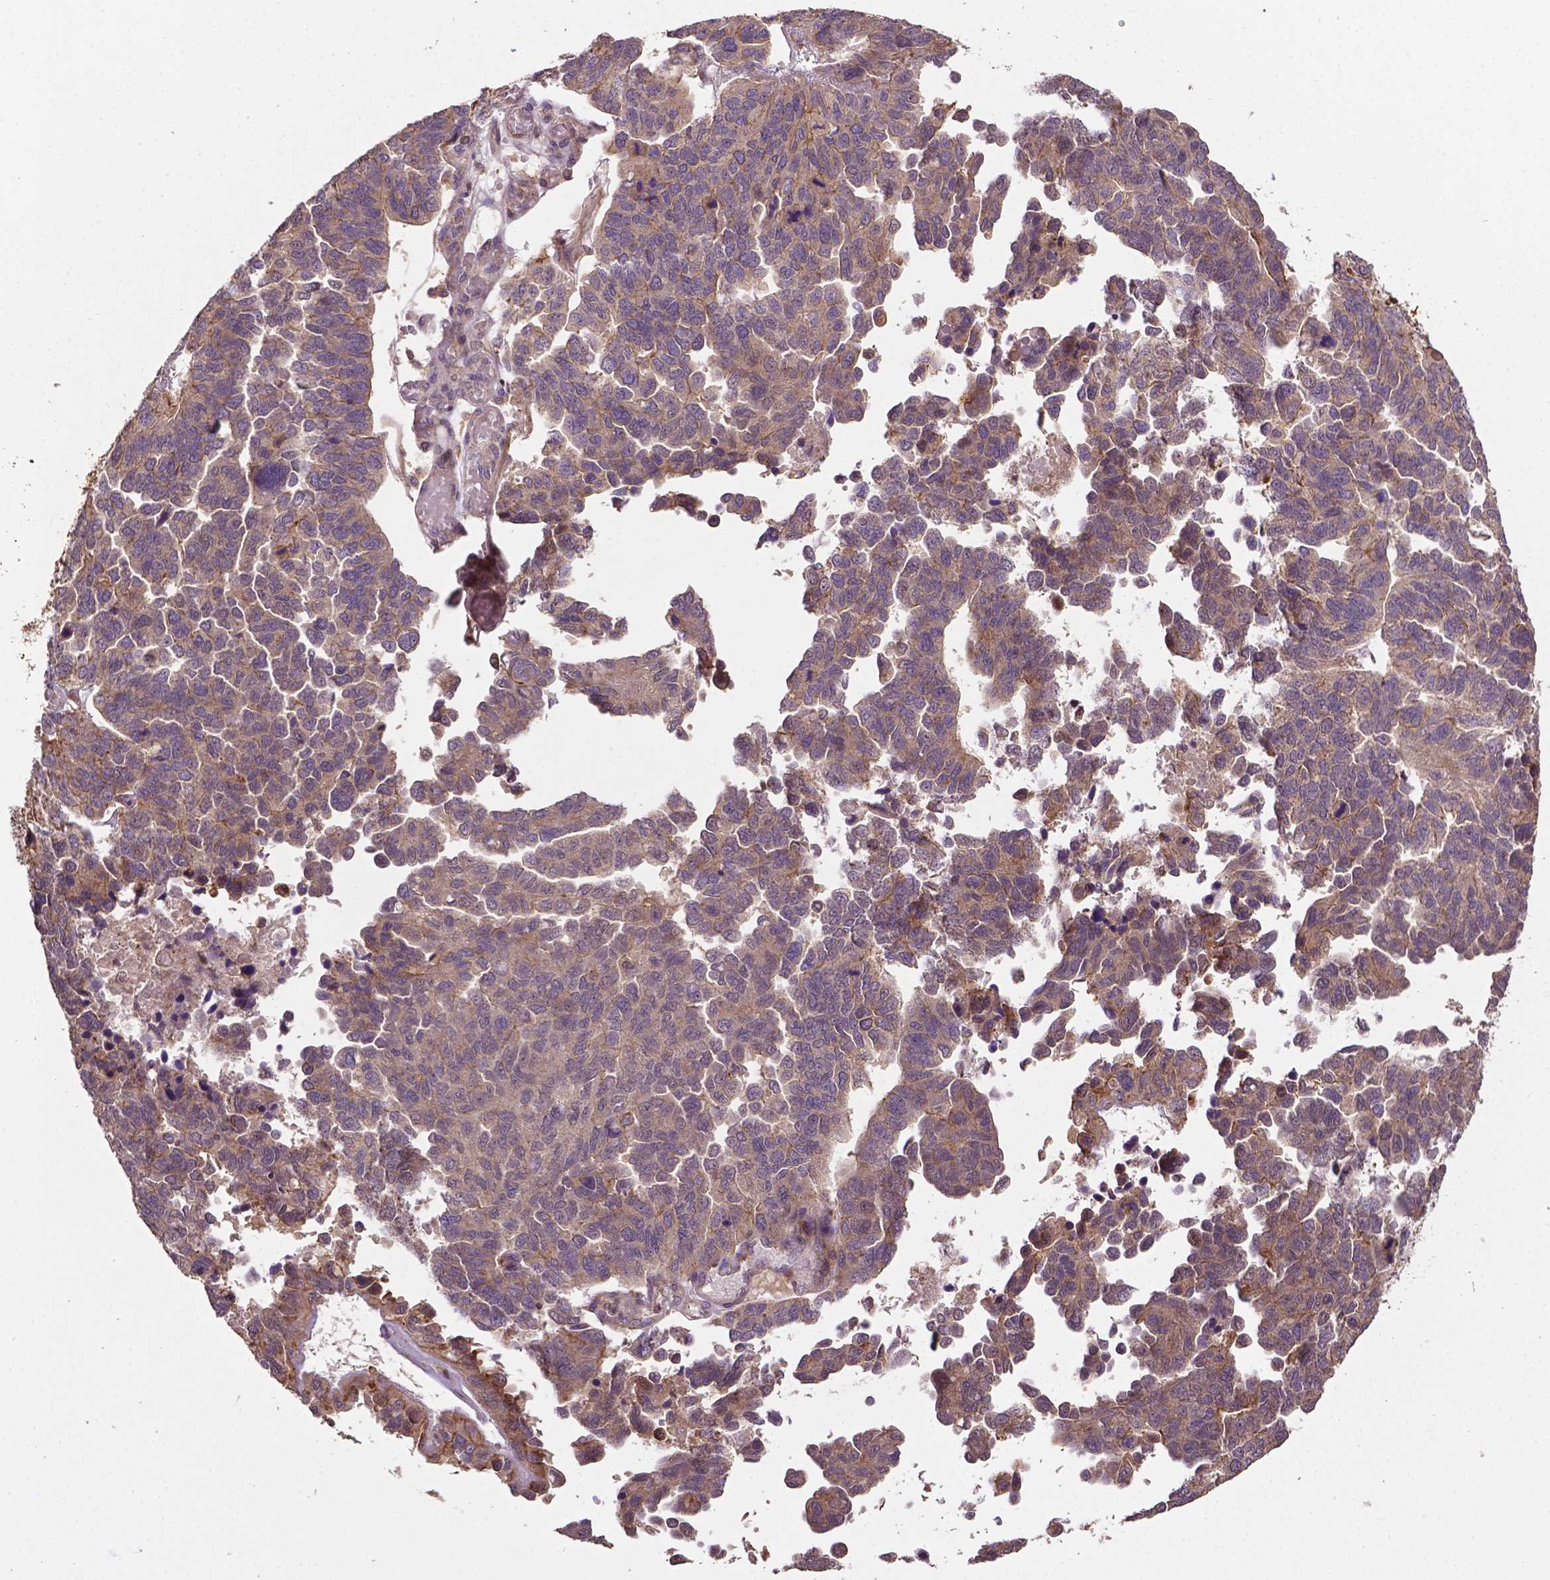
{"staining": {"intensity": "moderate", "quantity": "25%-75%", "location": "cytoplasmic/membranous"}, "tissue": "ovarian cancer", "cell_type": "Tumor cells", "image_type": "cancer", "snomed": [{"axis": "morphology", "description": "Cystadenocarcinoma, serous, NOS"}, {"axis": "topography", "description": "Ovary"}], "caption": "Human ovarian cancer stained for a protein (brown) shows moderate cytoplasmic/membranous positive staining in about 25%-75% of tumor cells.", "gene": "ZMYND19", "patient": {"sex": "female", "age": 64}}